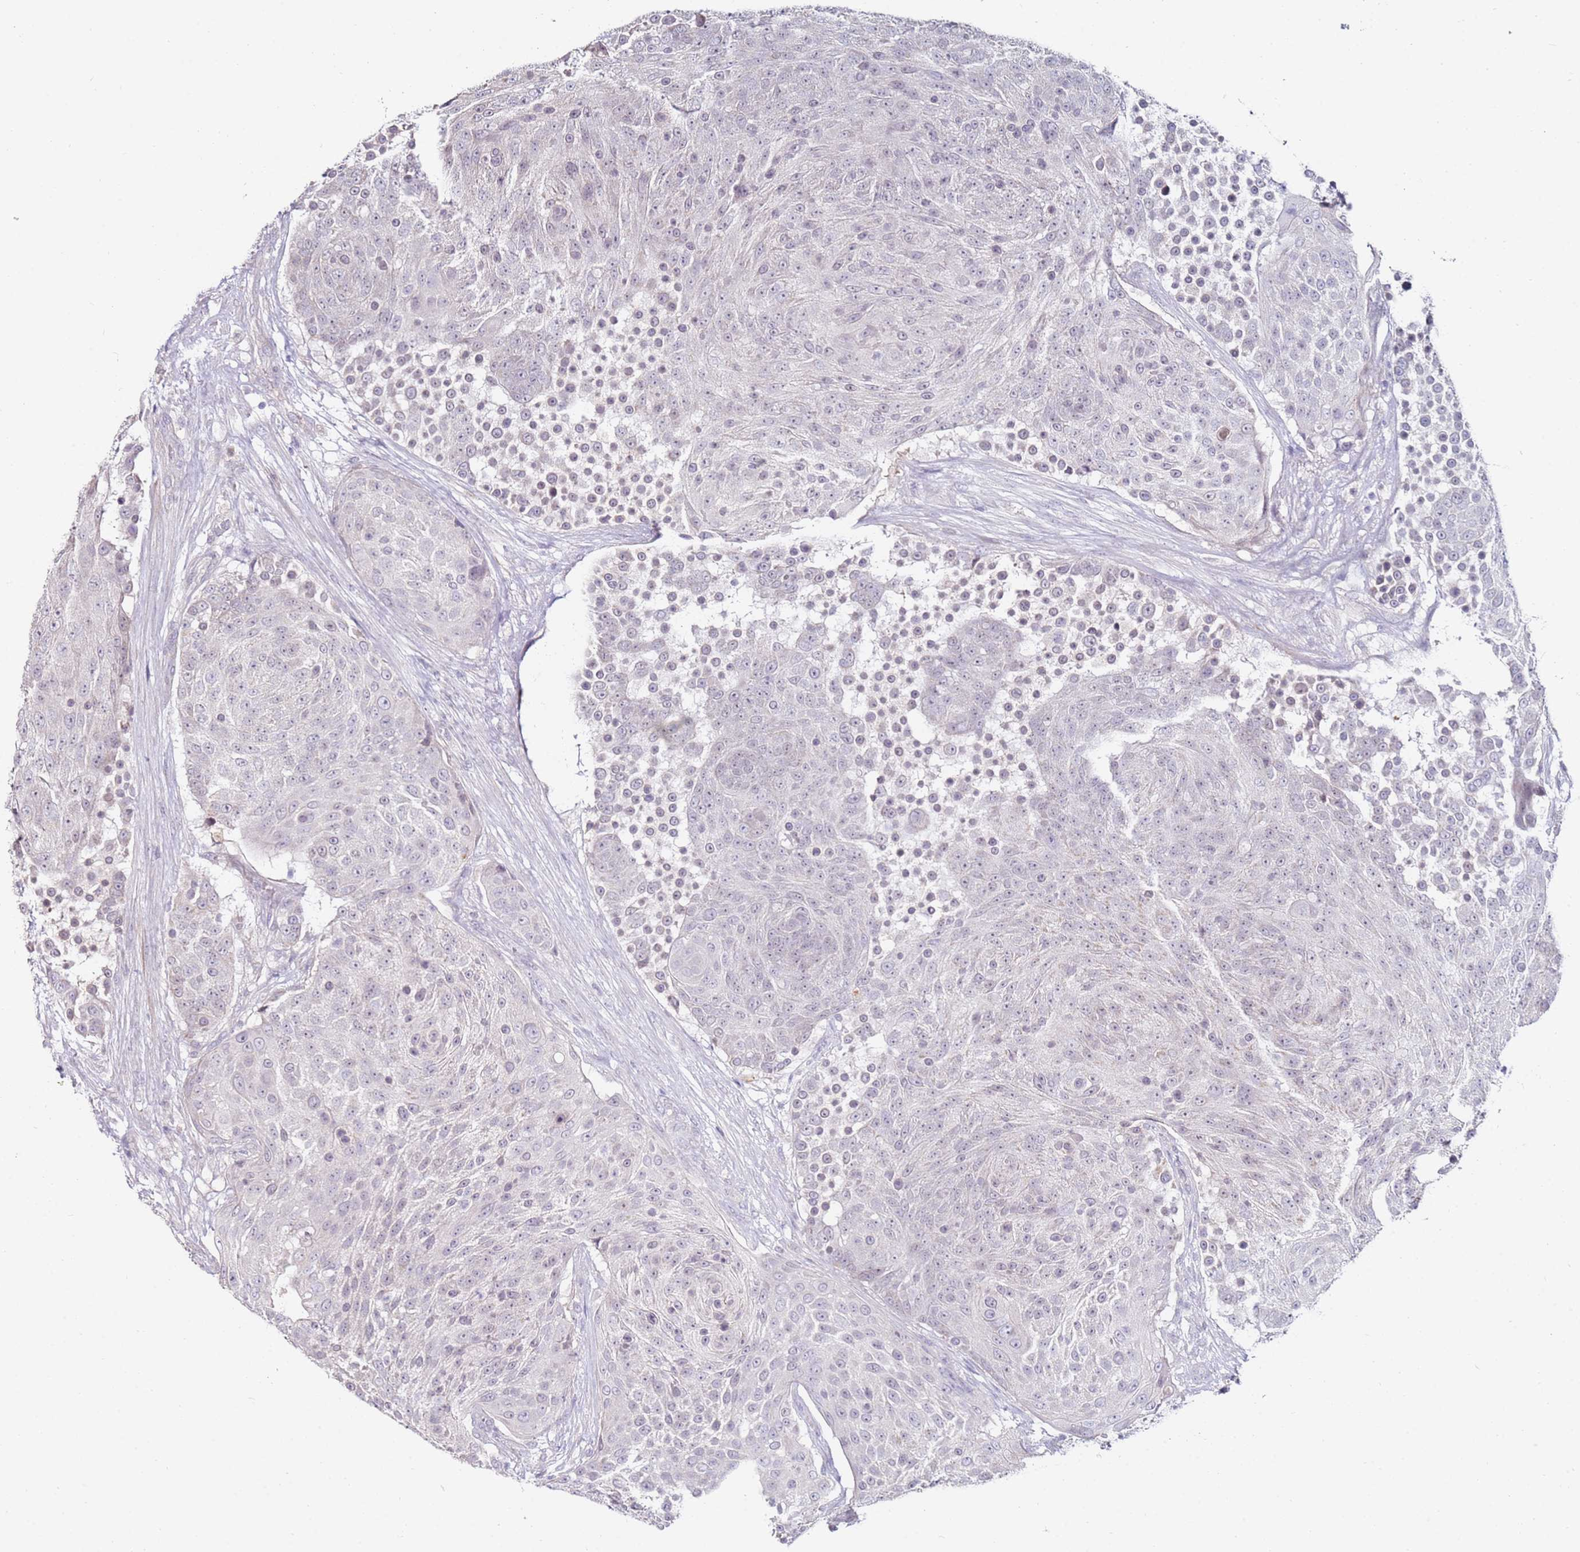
{"staining": {"intensity": "negative", "quantity": "none", "location": "none"}, "tissue": "urothelial cancer", "cell_type": "Tumor cells", "image_type": "cancer", "snomed": [{"axis": "morphology", "description": "Urothelial carcinoma, High grade"}, {"axis": "topography", "description": "Urinary bladder"}], "caption": "Immunohistochemical staining of urothelial cancer demonstrates no significant staining in tumor cells.", "gene": "RARS2", "patient": {"sex": "female", "age": 63}}